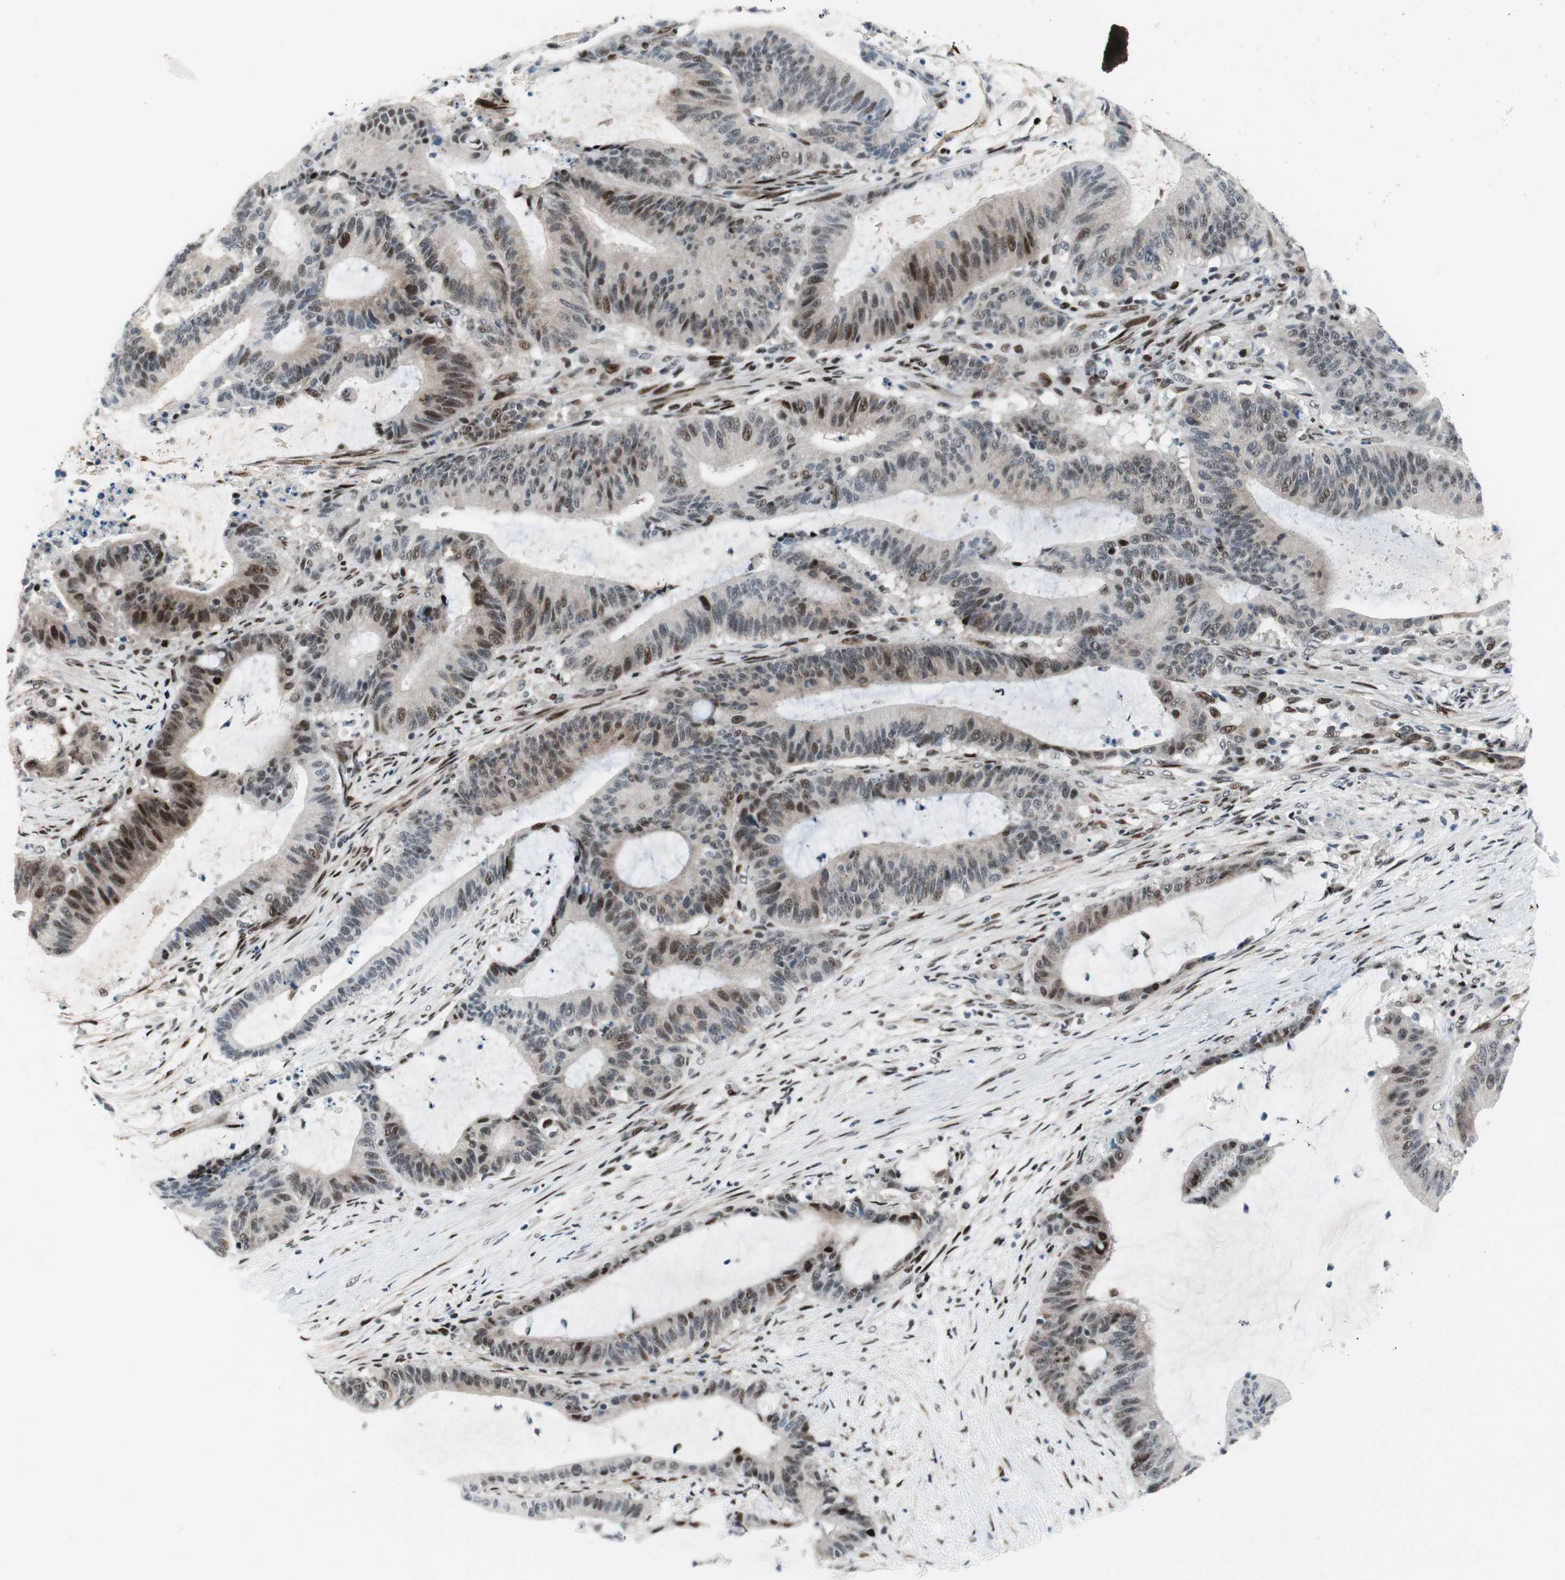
{"staining": {"intensity": "strong", "quantity": "<25%", "location": "nuclear"}, "tissue": "liver cancer", "cell_type": "Tumor cells", "image_type": "cancer", "snomed": [{"axis": "morphology", "description": "Cholangiocarcinoma"}, {"axis": "topography", "description": "Liver"}], "caption": "Liver cancer was stained to show a protein in brown. There is medium levels of strong nuclear expression in about <25% of tumor cells.", "gene": "FBXO44", "patient": {"sex": "female", "age": 73}}